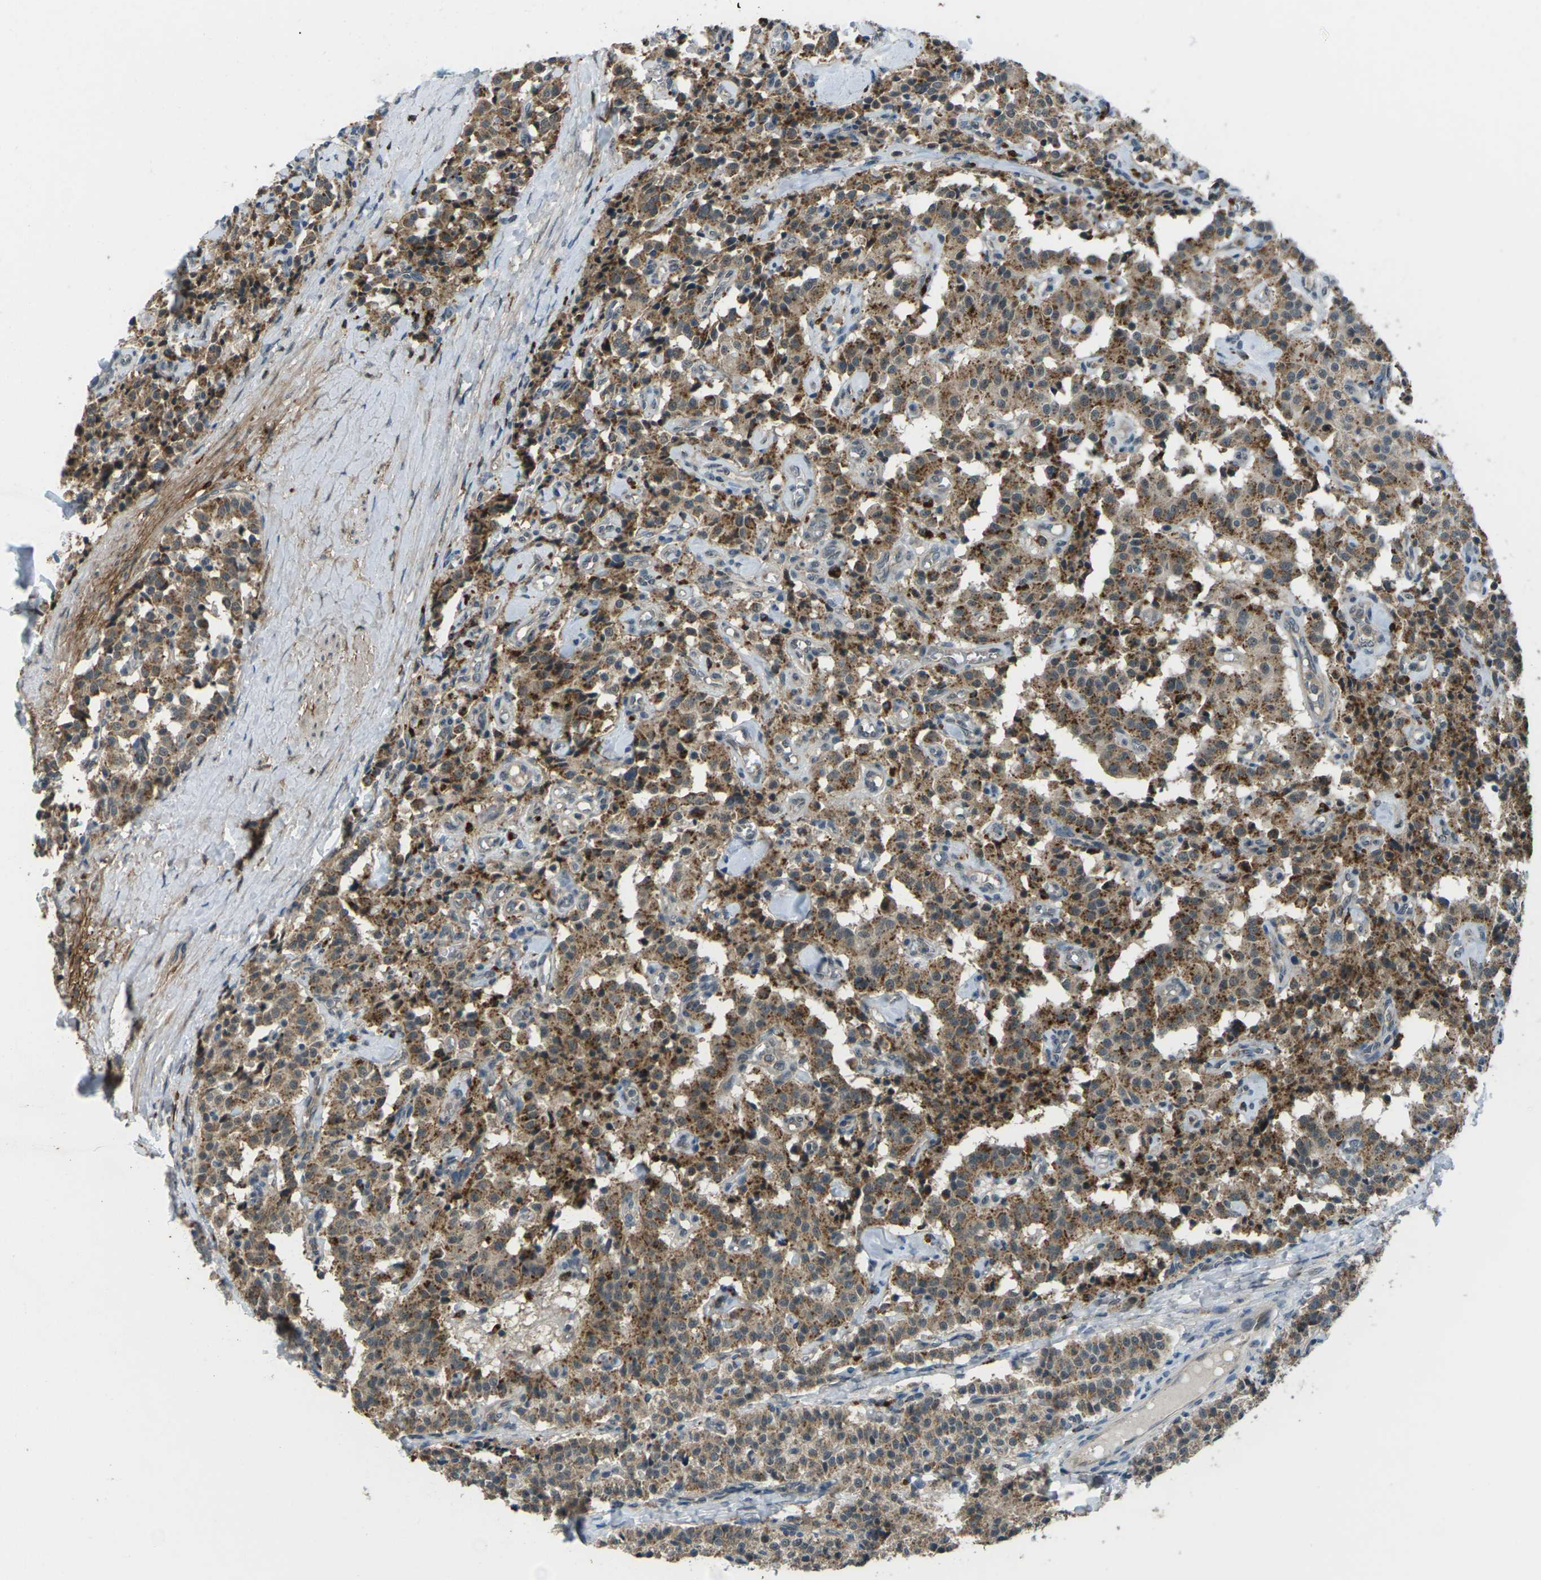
{"staining": {"intensity": "moderate", "quantity": ">75%", "location": "cytoplasmic/membranous"}, "tissue": "carcinoid", "cell_type": "Tumor cells", "image_type": "cancer", "snomed": [{"axis": "morphology", "description": "Carcinoid, malignant, NOS"}, {"axis": "topography", "description": "Lung"}], "caption": "An immunohistochemistry (IHC) photomicrograph of neoplastic tissue is shown. Protein staining in brown shows moderate cytoplasmic/membranous positivity in carcinoid within tumor cells.", "gene": "SLC31A2", "patient": {"sex": "male", "age": 30}}